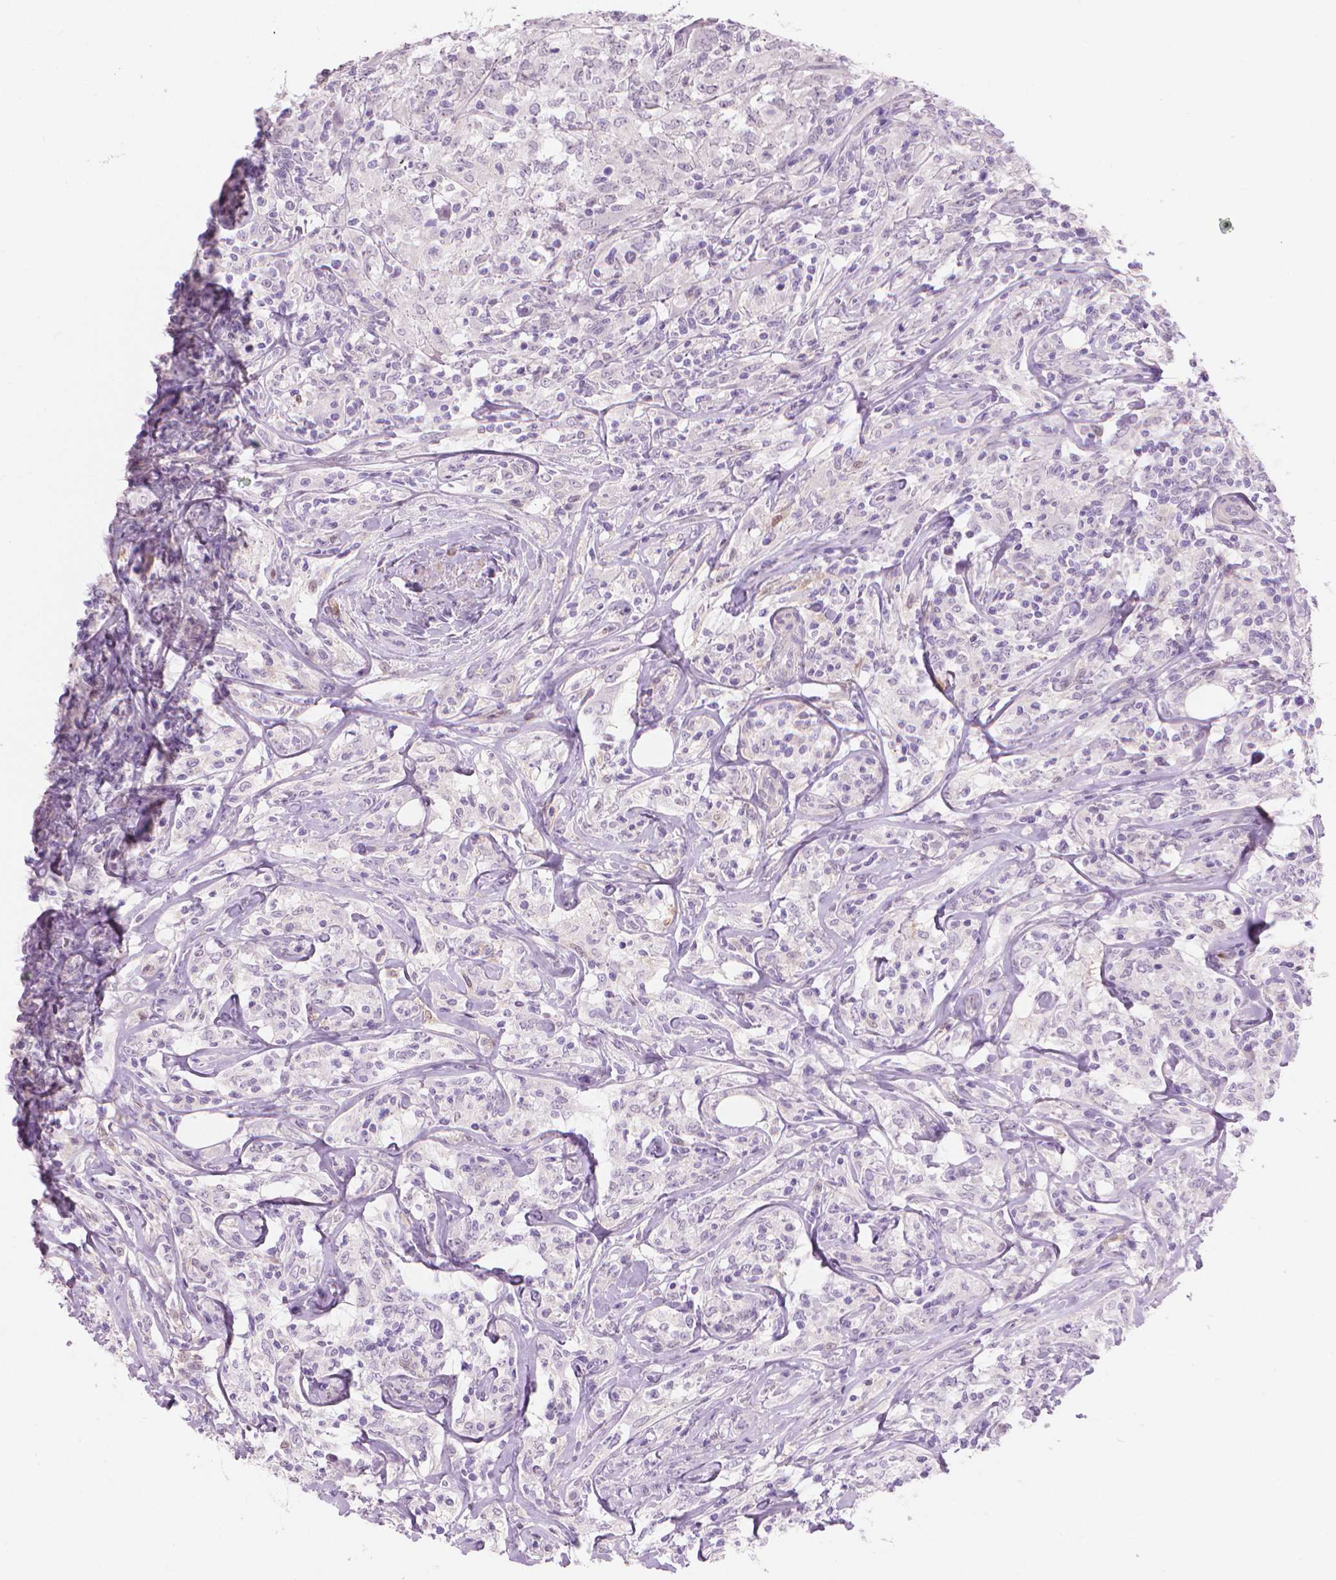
{"staining": {"intensity": "negative", "quantity": "none", "location": "none"}, "tissue": "lymphoma", "cell_type": "Tumor cells", "image_type": "cancer", "snomed": [{"axis": "morphology", "description": "Malignant lymphoma, non-Hodgkin's type, High grade"}, {"axis": "topography", "description": "Lymph node"}], "caption": "IHC image of neoplastic tissue: malignant lymphoma, non-Hodgkin's type (high-grade) stained with DAB (3,3'-diaminobenzidine) shows no significant protein staining in tumor cells.", "gene": "GSDMA", "patient": {"sex": "female", "age": 84}}